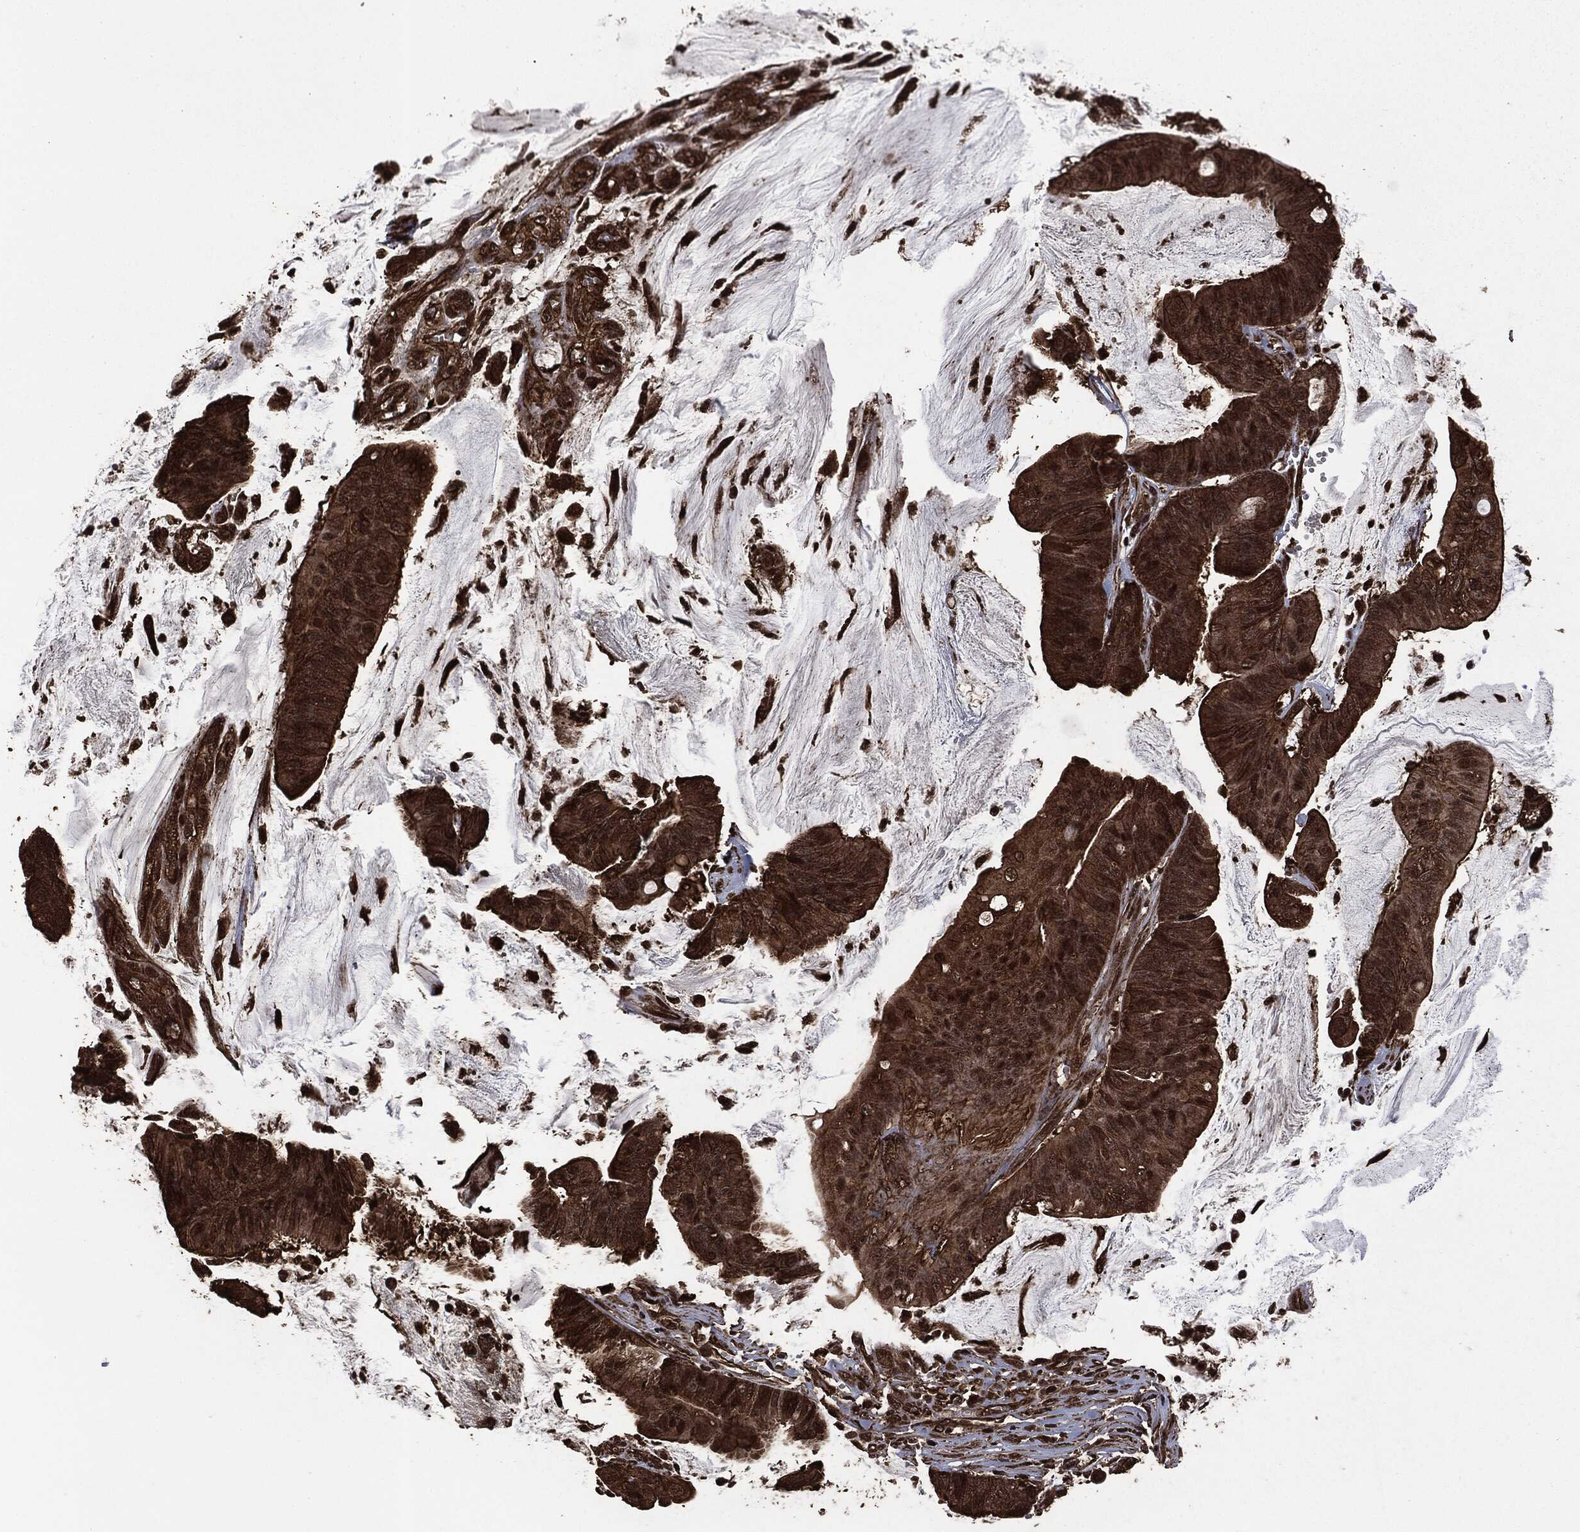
{"staining": {"intensity": "strong", "quantity": ">75%", "location": "cytoplasmic/membranous"}, "tissue": "colorectal cancer", "cell_type": "Tumor cells", "image_type": "cancer", "snomed": [{"axis": "morphology", "description": "Adenocarcinoma, NOS"}, {"axis": "topography", "description": "Colon"}], "caption": "The photomicrograph shows staining of colorectal adenocarcinoma, revealing strong cytoplasmic/membranous protein staining (brown color) within tumor cells. Using DAB (brown) and hematoxylin (blue) stains, captured at high magnification using brightfield microscopy.", "gene": "HRAS", "patient": {"sex": "female", "age": 69}}